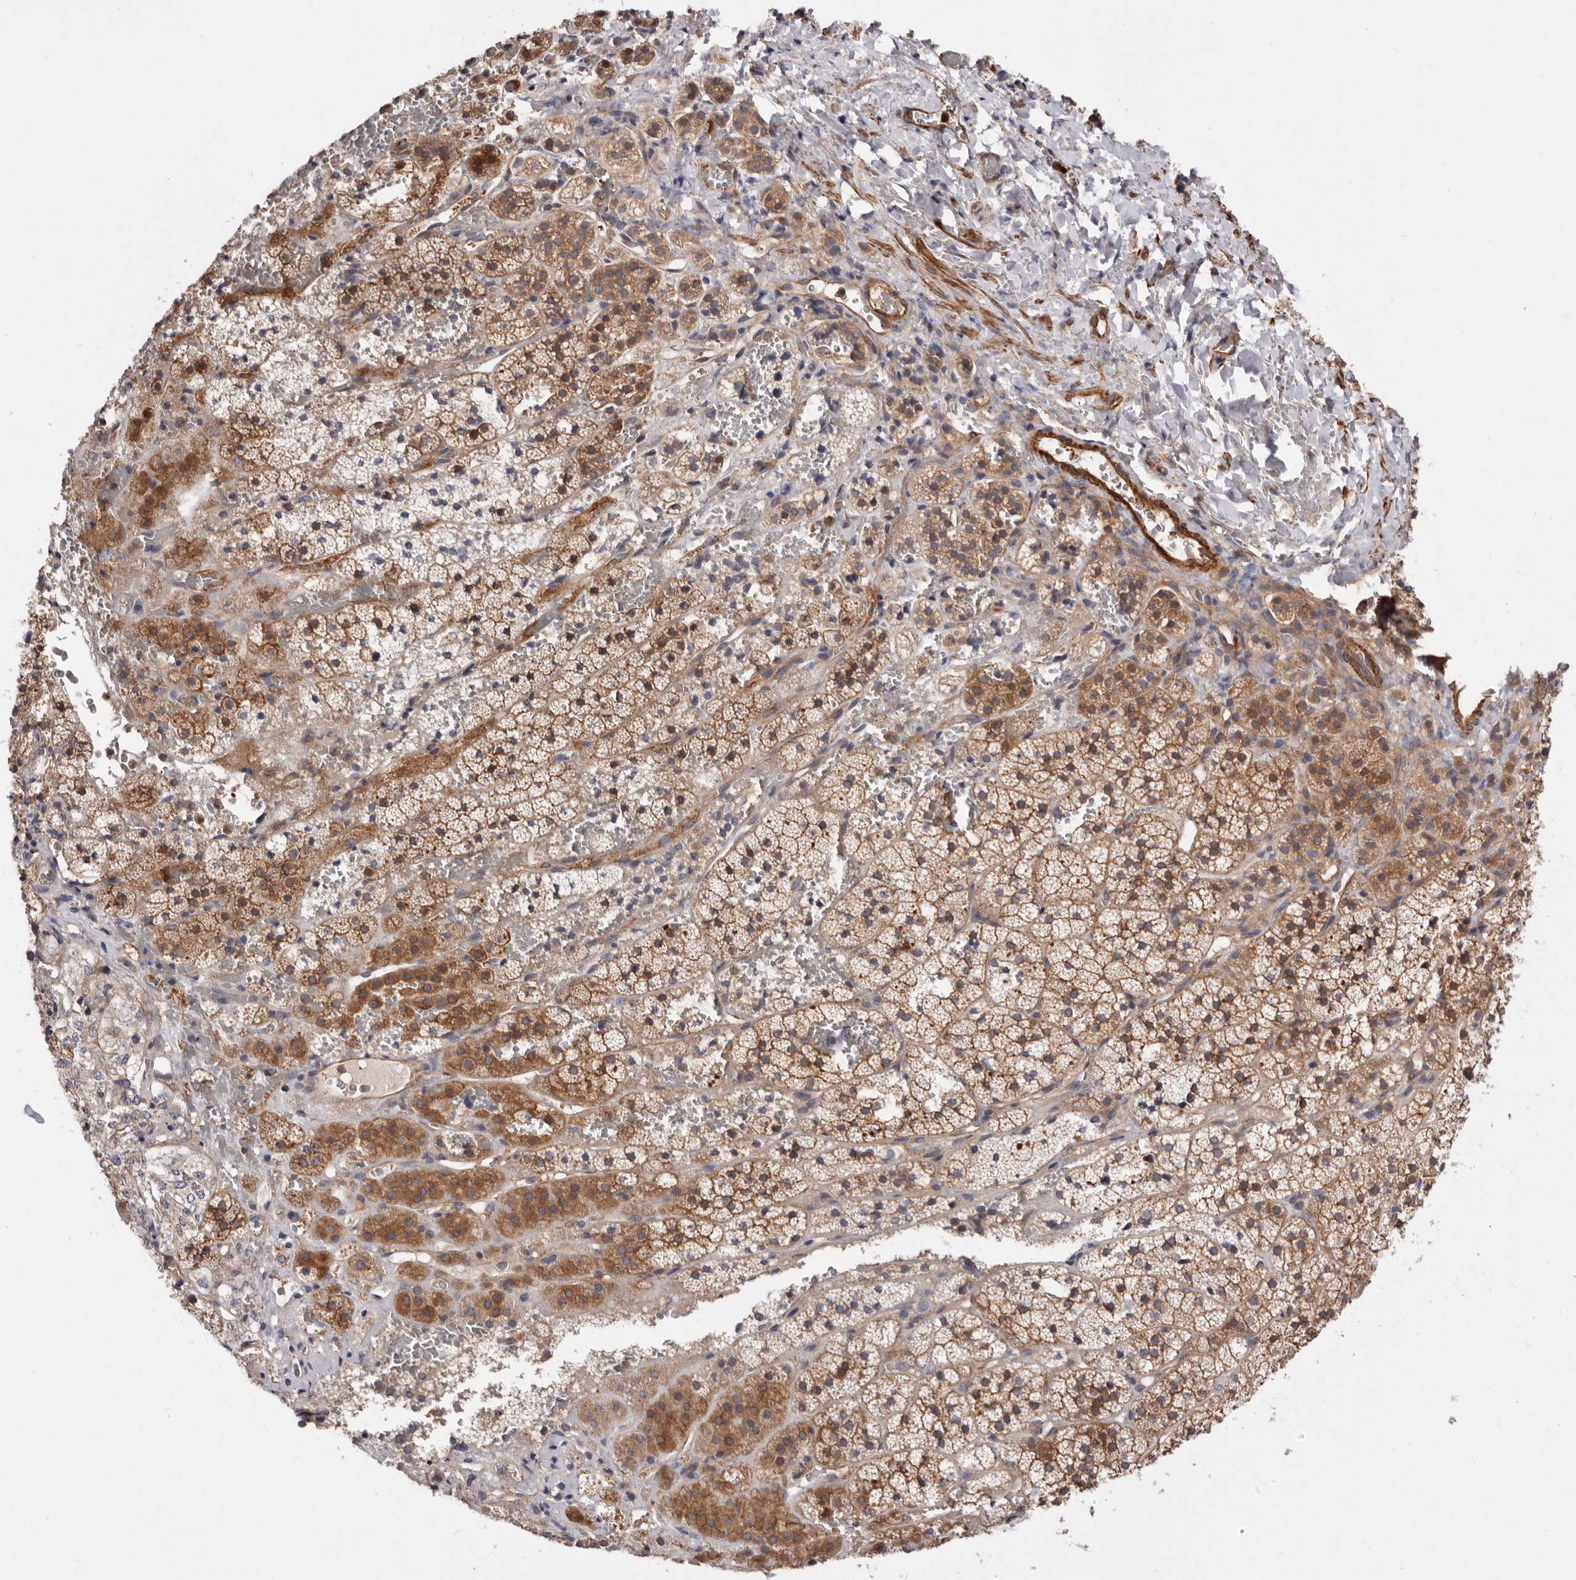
{"staining": {"intensity": "moderate", "quantity": ">75%", "location": "cytoplasmic/membranous"}, "tissue": "adrenal gland", "cell_type": "Glandular cells", "image_type": "normal", "snomed": [{"axis": "morphology", "description": "Normal tissue, NOS"}, {"axis": "topography", "description": "Adrenal gland"}], "caption": "Moderate cytoplasmic/membranous positivity for a protein is appreciated in approximately >75% of glandular cells of normal adrenal gland using immunohistochemistry (IHC).", "gene": "TMC7", "patient": {"sex": "female", "age": 44}}